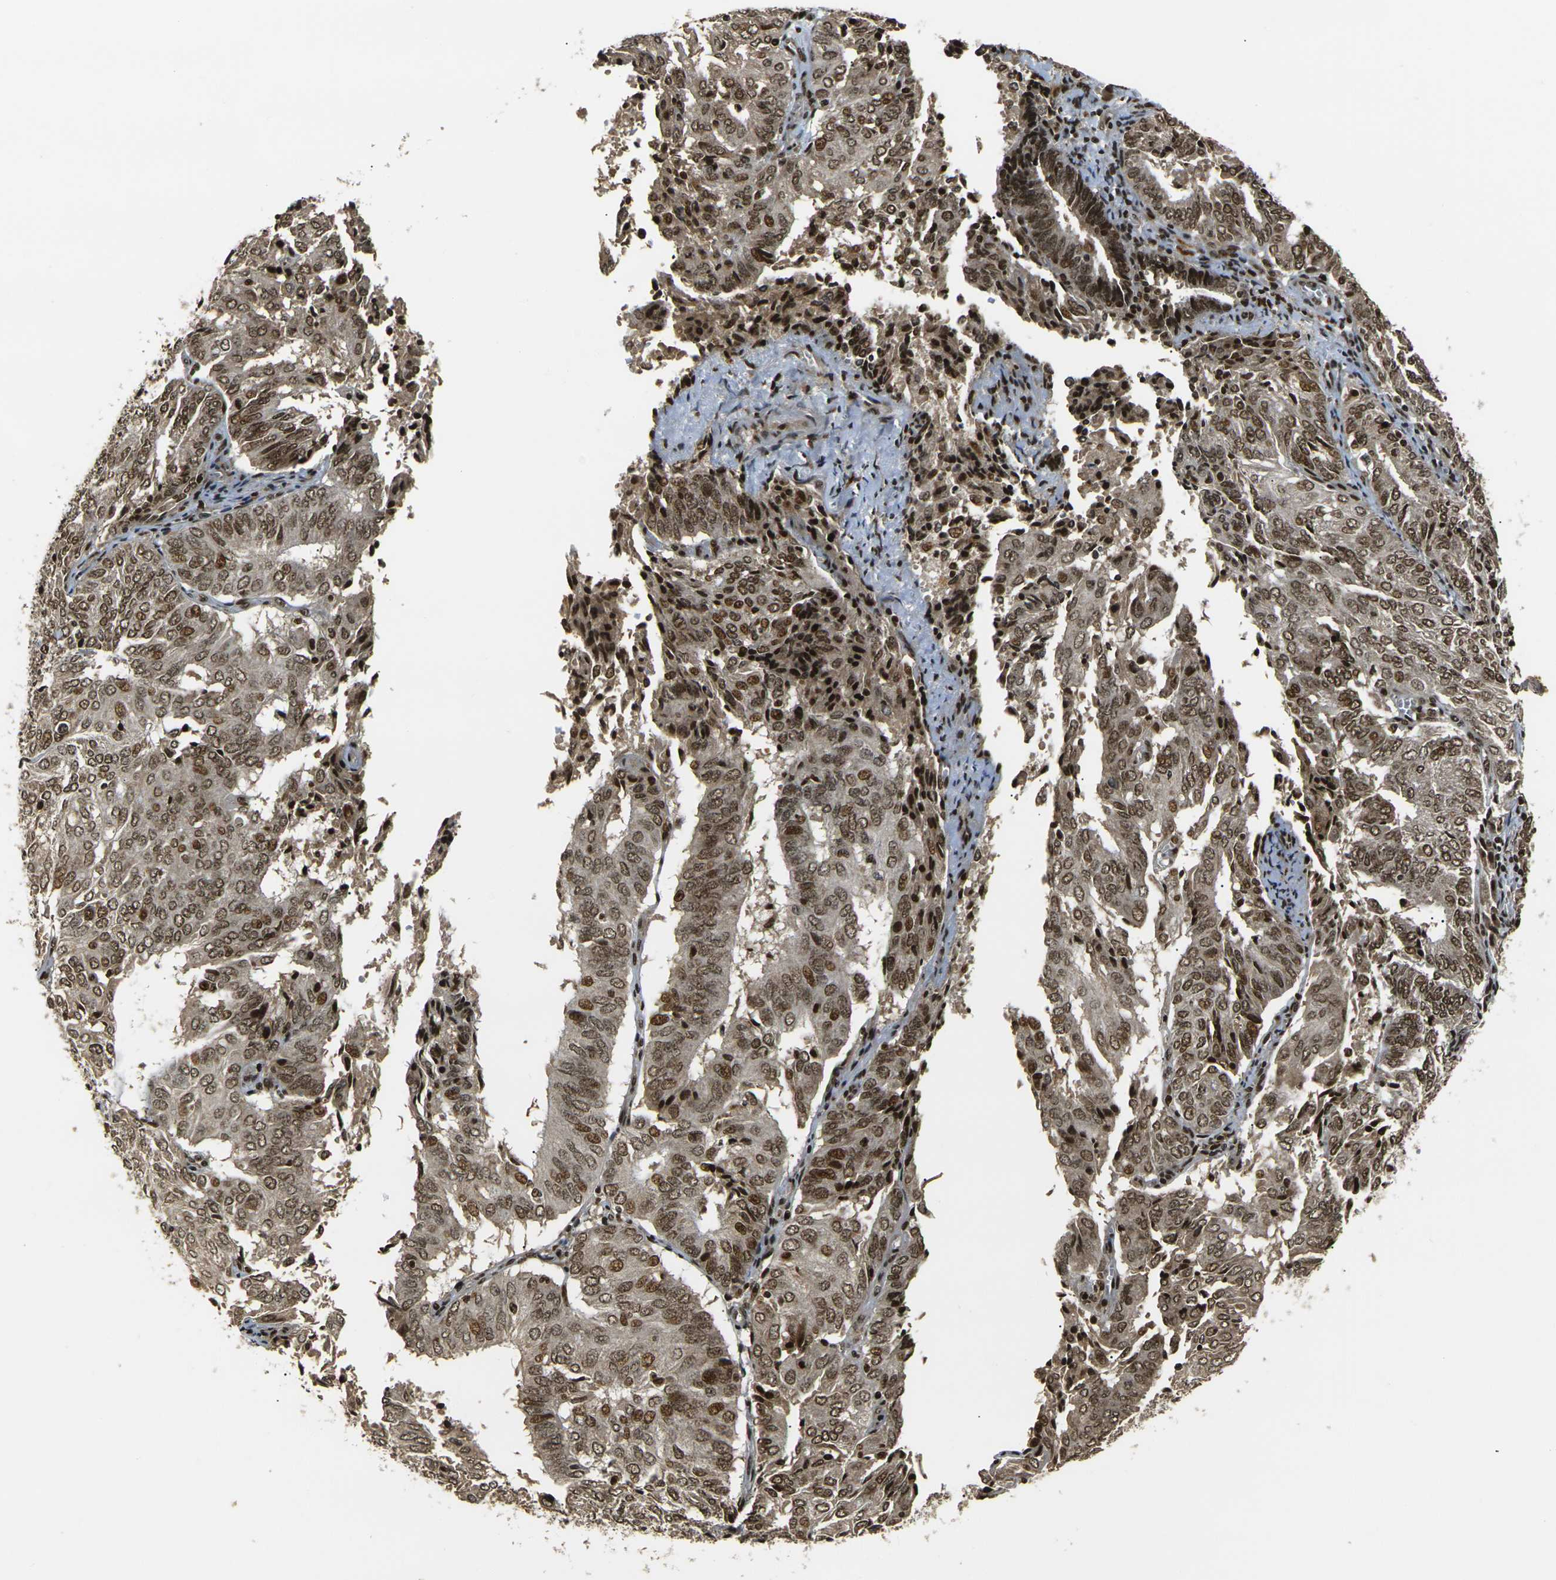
{"staining": {"intensity": "moderate", "quantity": ">75%", "location": "cytoplasmic/membranous,nuclear"}, "tissue": "endometrial cancer", "cell_type": "Tumor cells", "image_type": "cancer", "snomed": [{"axis": "morphology", "description": "Adenocarcinoma, NOS"}, {"axis": "topography", "description": "Uterus"}], "caption": "Immunohistochemistry histopathology image of neoplastic tissue: adenocarcinoma (endometrial) stained using immunohistochemistry (IHC) exhibits medium levels of moderate protein expression localized specifically in the cytoplasmic/membranous and nuclear of tumor cells, appearing as a cytoplasmic/membranous and nuclear brown color.", "gene": "ACTL6A", "patient": {"sex": "female", "age": 60}}